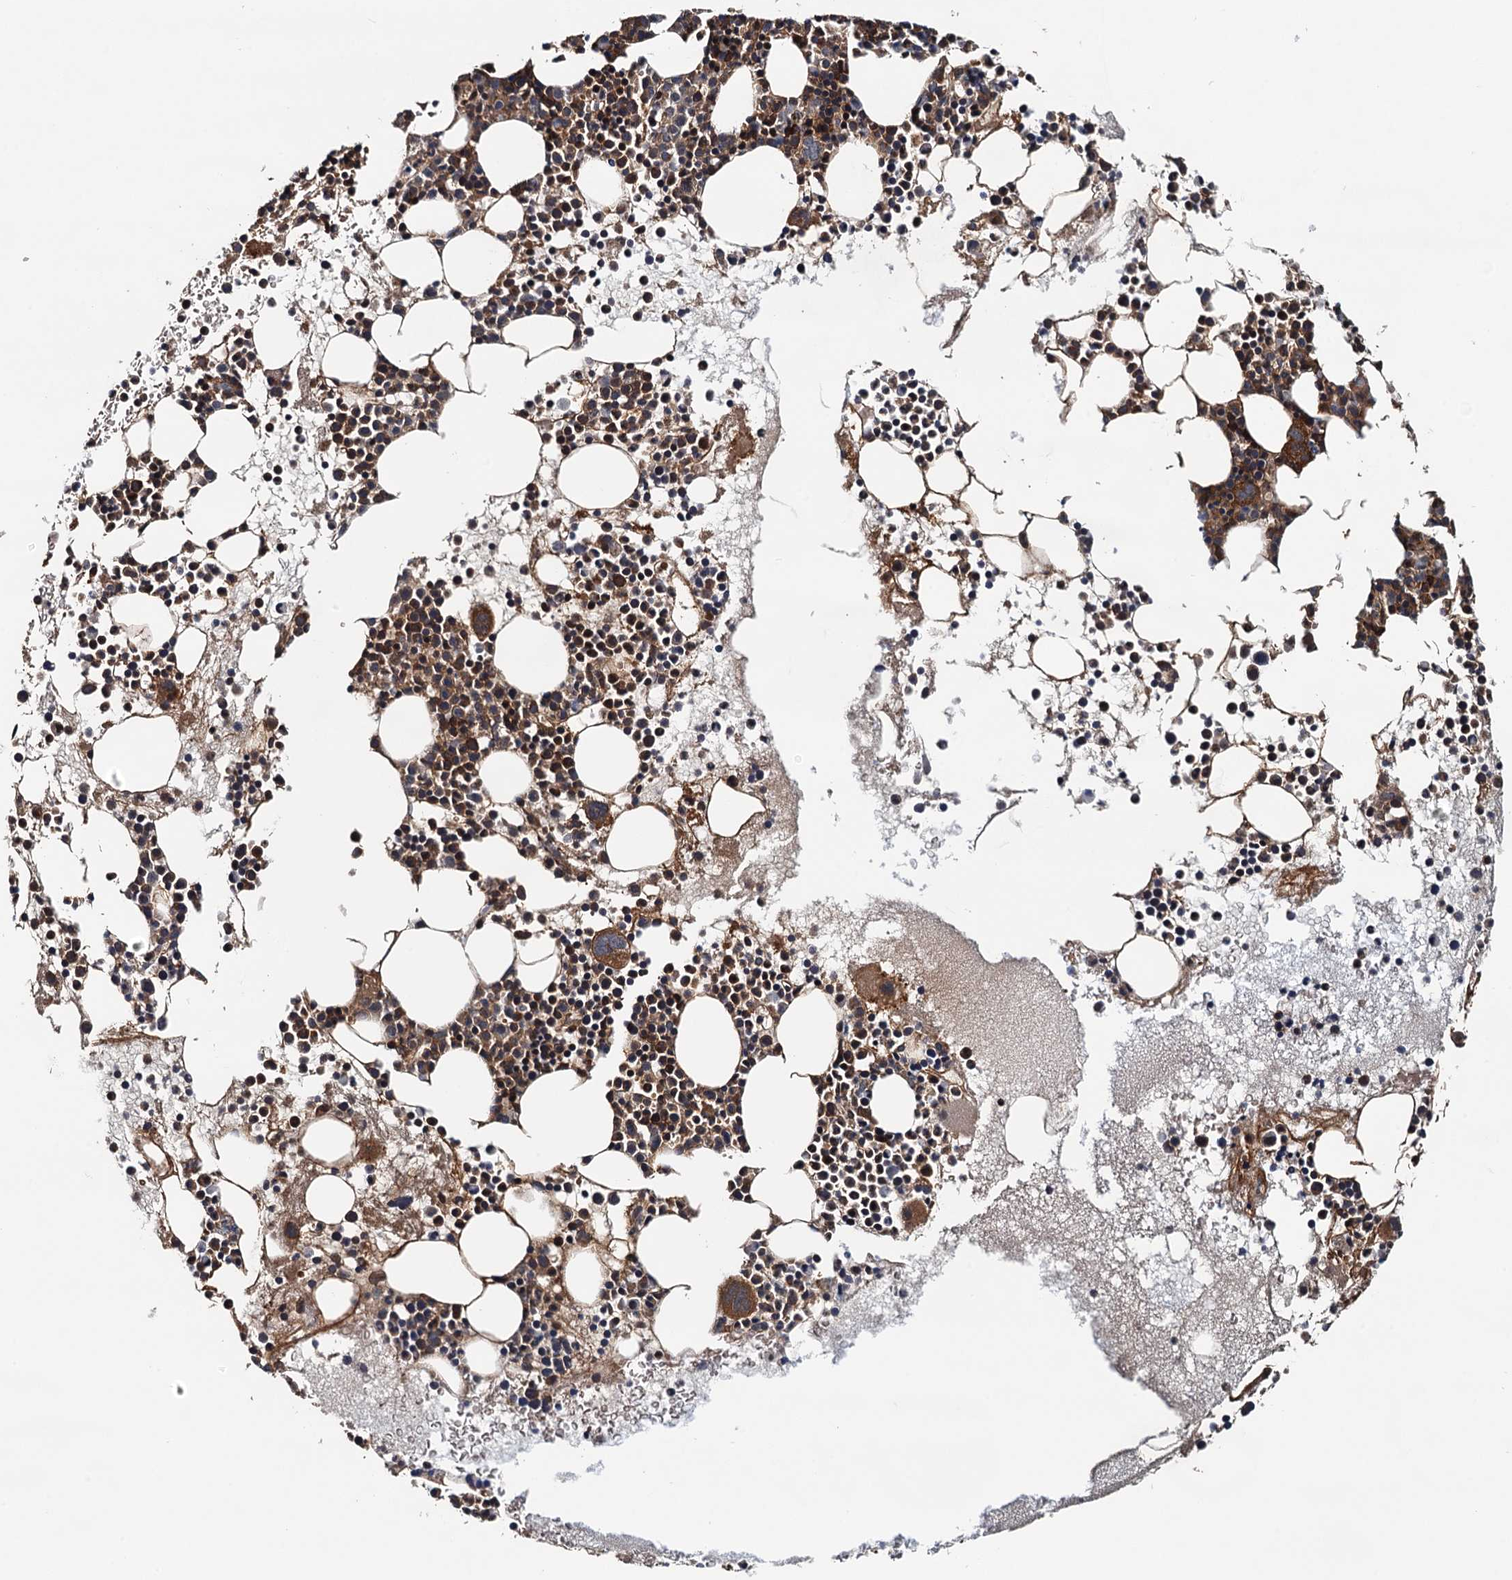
{"staining": {"intensity": "strong", "quantity": ">75%", "location": "cytoplasmic/membranous"}, "tissue": "bone marrow", "cell_type": "Hematopoietic cells", "image_type": "normal", "snomed": [{"axis": "morphology", "description": "Normal tissue, NOS"}, {"axis": "topography", "description": "Bone marrow"}], "caption": "An immunohistochemistry image of normal tissue is shown. Protein staining in brown labels strong cytoplasmic/membranous positivity in bone marrow within hematopoietic cells.", "gene": "AAGAB", "patient": {"sex": "female", "age": 76}}